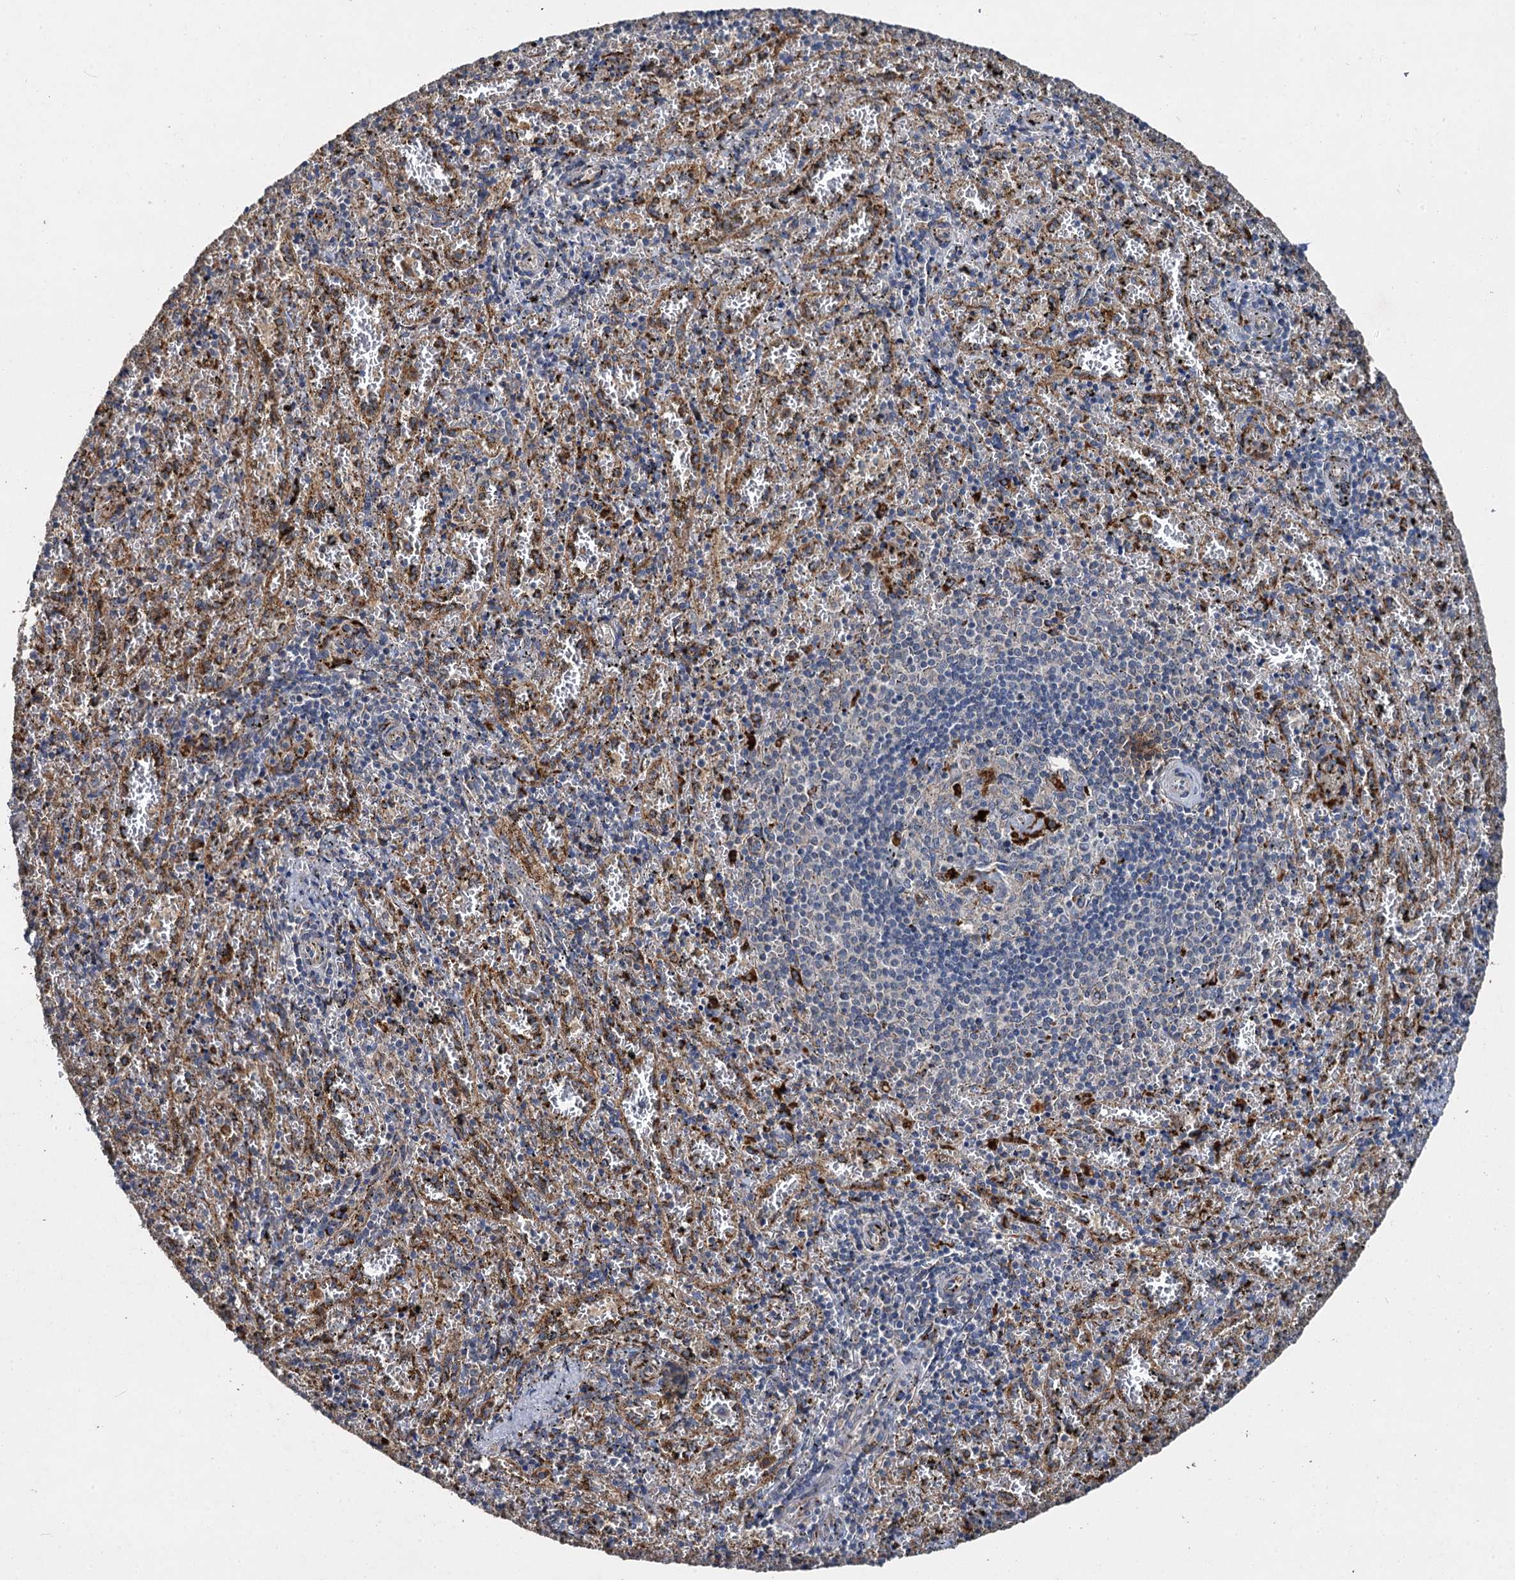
{"staining": {"intensity": "strong", "quantity": "25%-75%", "location": "cytoplasmic/membranous"}, "tissue": "spleen", "cell_type": "Cells in red pulp", "image_type": "normal", "snomed": [{"axis": "morphology", "description": "Normal tissue, NOS"}, {"axis": "topography", "description": "Spleen"}], "caption": "Protein expression analysis of benign spleen displays strong cytoplasmic/membranous positivity in approximately 25%-75% of cells in red pulp. (Stains: DAB in brown, nuclei in blue, Microscopy: brightfield microscopy at high magnification).", "gene": "GBA1", "patient": {"sex": "male", "age": 11}}